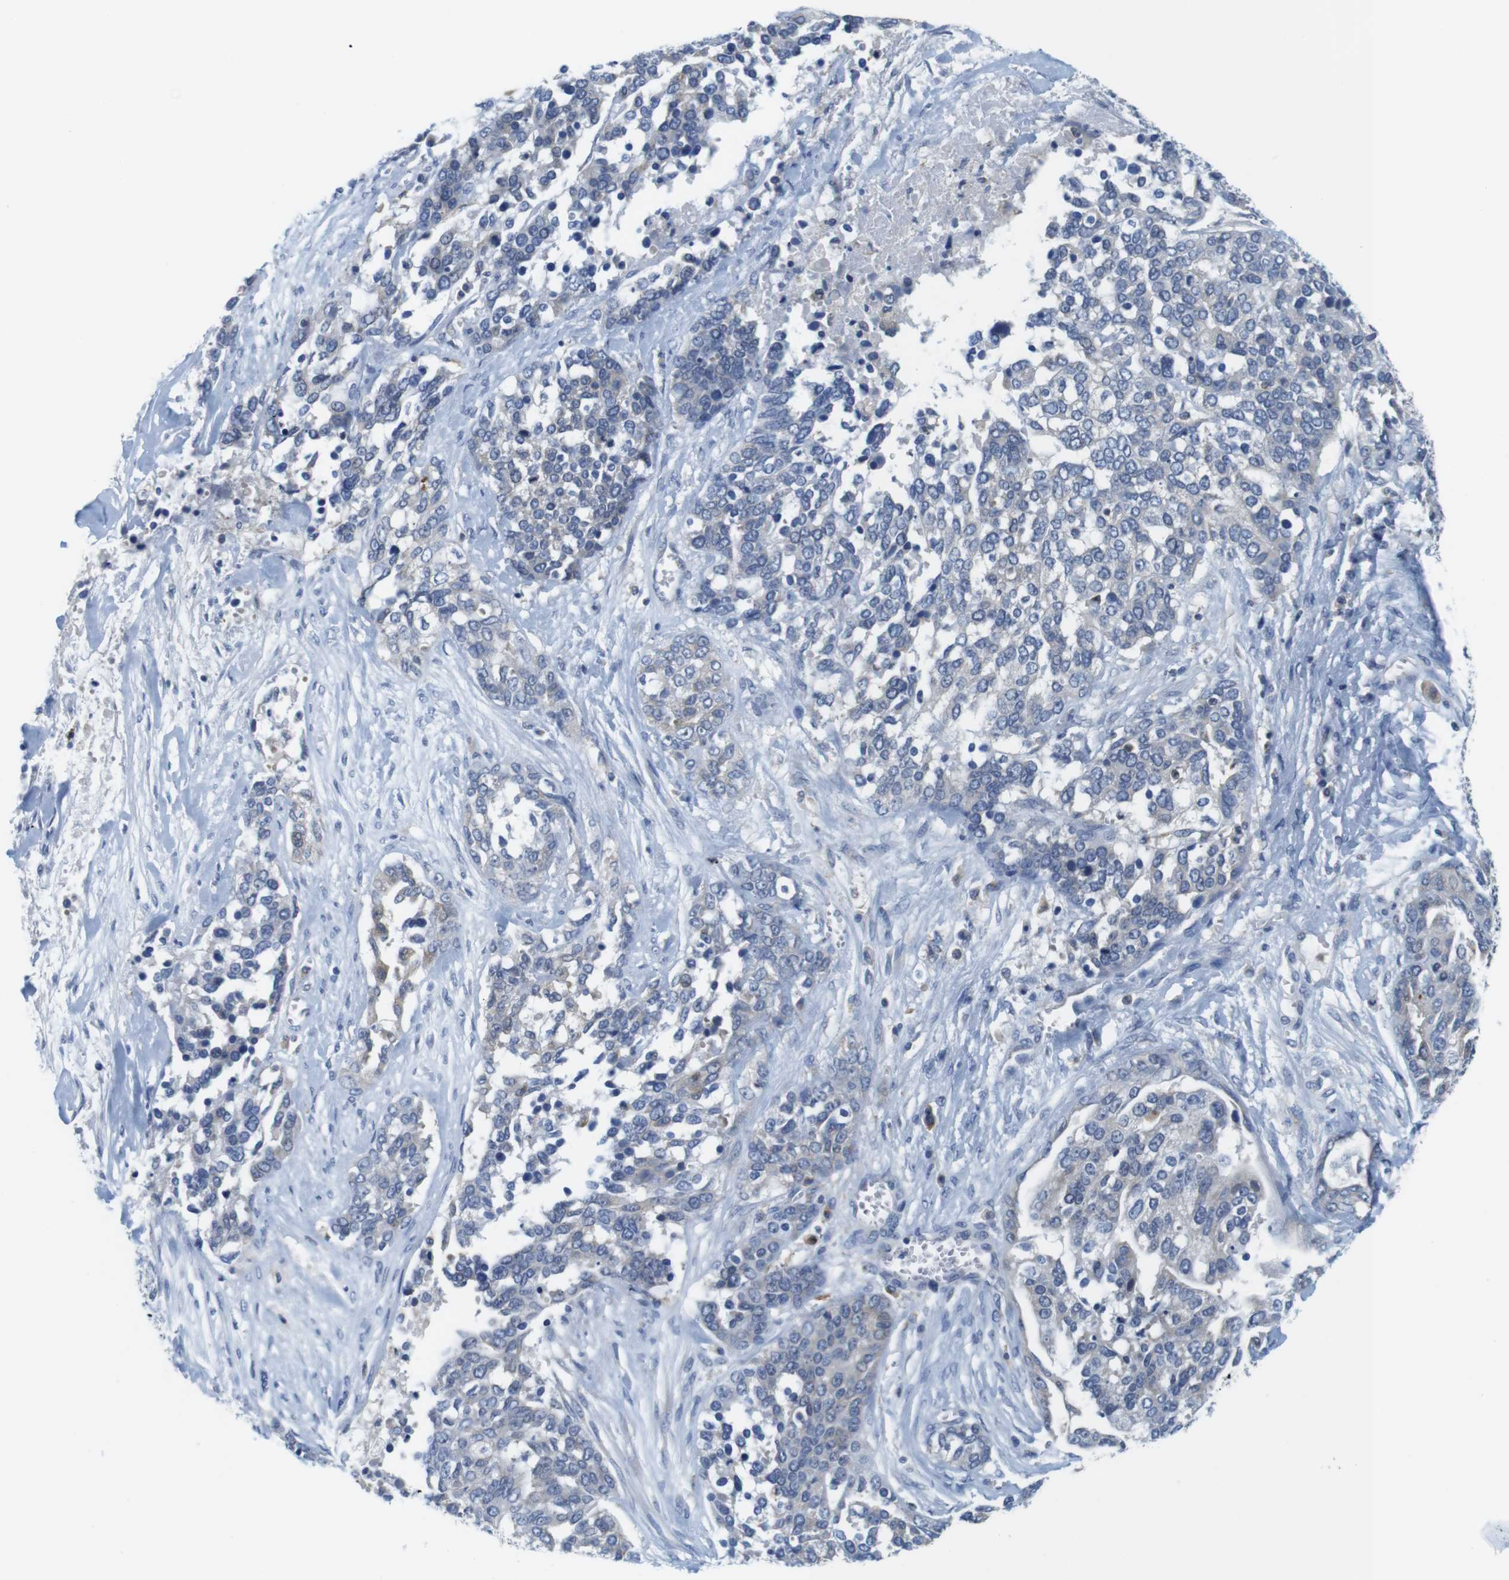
{"staining": {"intensity": "negative", "quantity": "none", "location": "none"}, "tissue": "ovarian cancer", "cell_type": "Tumor cells", "image_type": "cancer", "snomed": [{"axis": "morphology", "description": "Cystadenocarcinoma, serous, NOS"}, {"axis": "topography", "description": "Ovary"}], "caption": "IHC image of serous cystadenocarcinoma (ovarian) stained for a protein (brown), which exhibits no staining in tumor cells.", "gene": "CNGA2", "patient": {"sex": "female", "age": 44}}